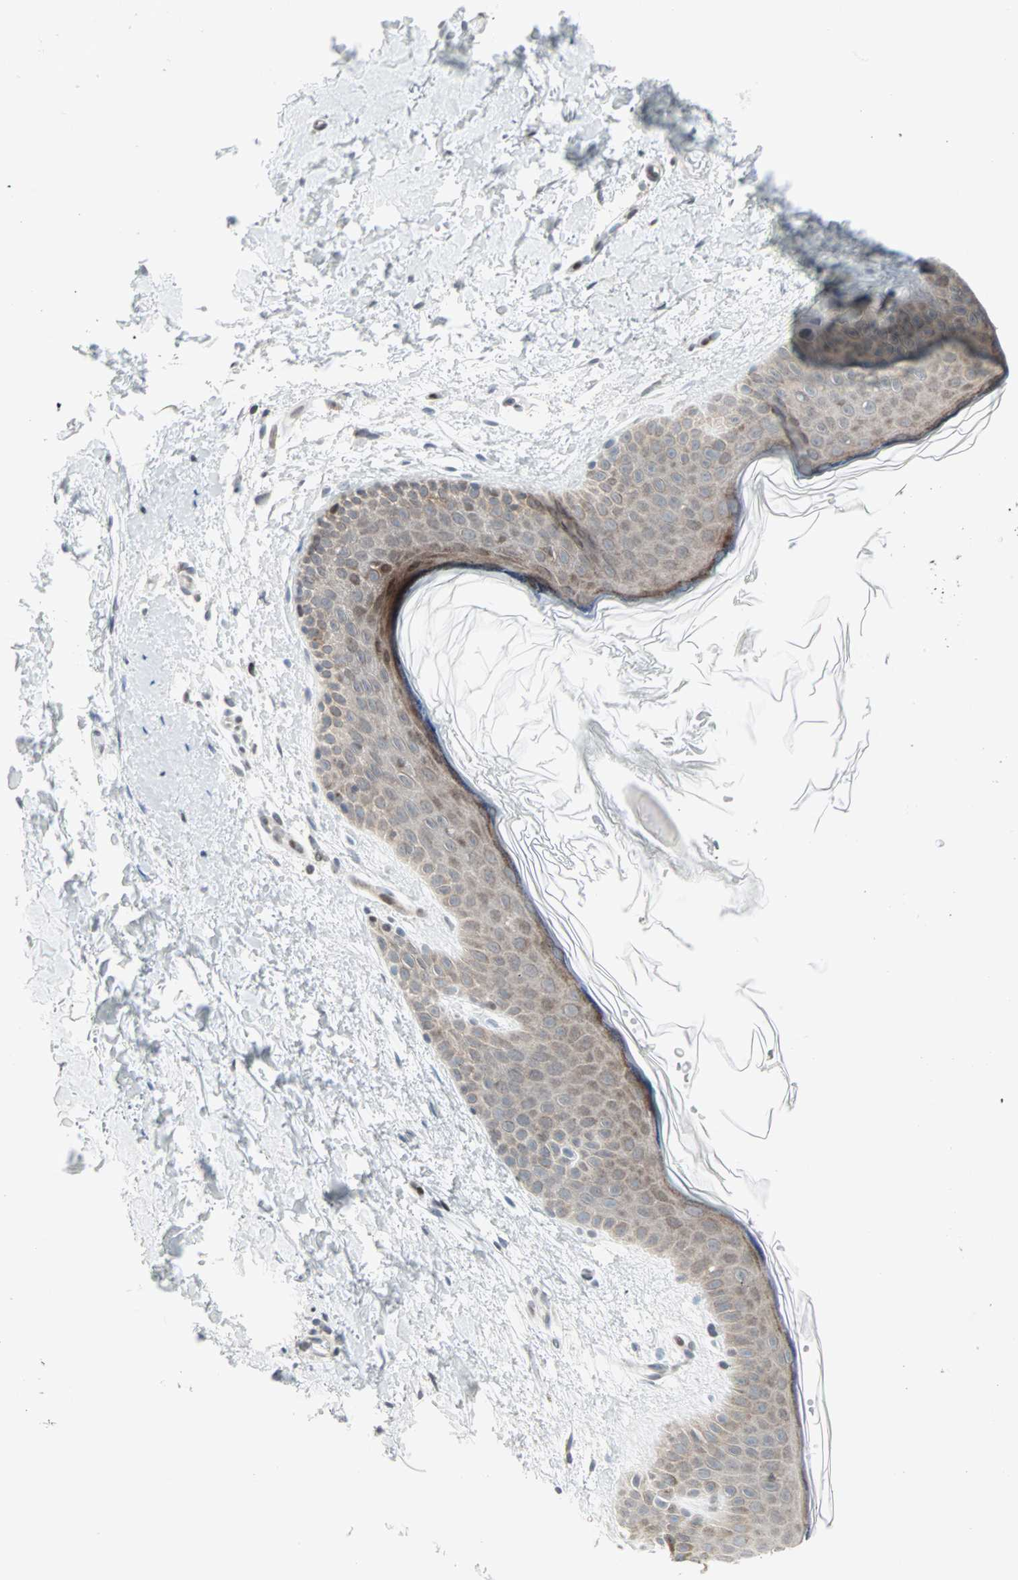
{"staining": {"intensity": "negative", "quantity": "none", "location": "none"}, "tissue": "skin", "cell_type": "Fibroblasts", "image_type": "normal", "snomed": [{"axis": "morphology", "description": "Normal tissue, NOS"}, {"axis": "topography", "description": "Skin"}], "caption": "This photomicrograph is of unremarkable skin stained with IHC to label a protein in brown with the nuclei are counter-stained blue. There is no positivity in fibroblasts. The staining was performed using DAB (3,3'-diaminobenzidine) to visualize the protein expression in brown, while the nuclei were stained in blue with hematoxylin (Magnification: 20x).", "gene": "CBLC", "patient": {"sex": "female", "age": 56}}